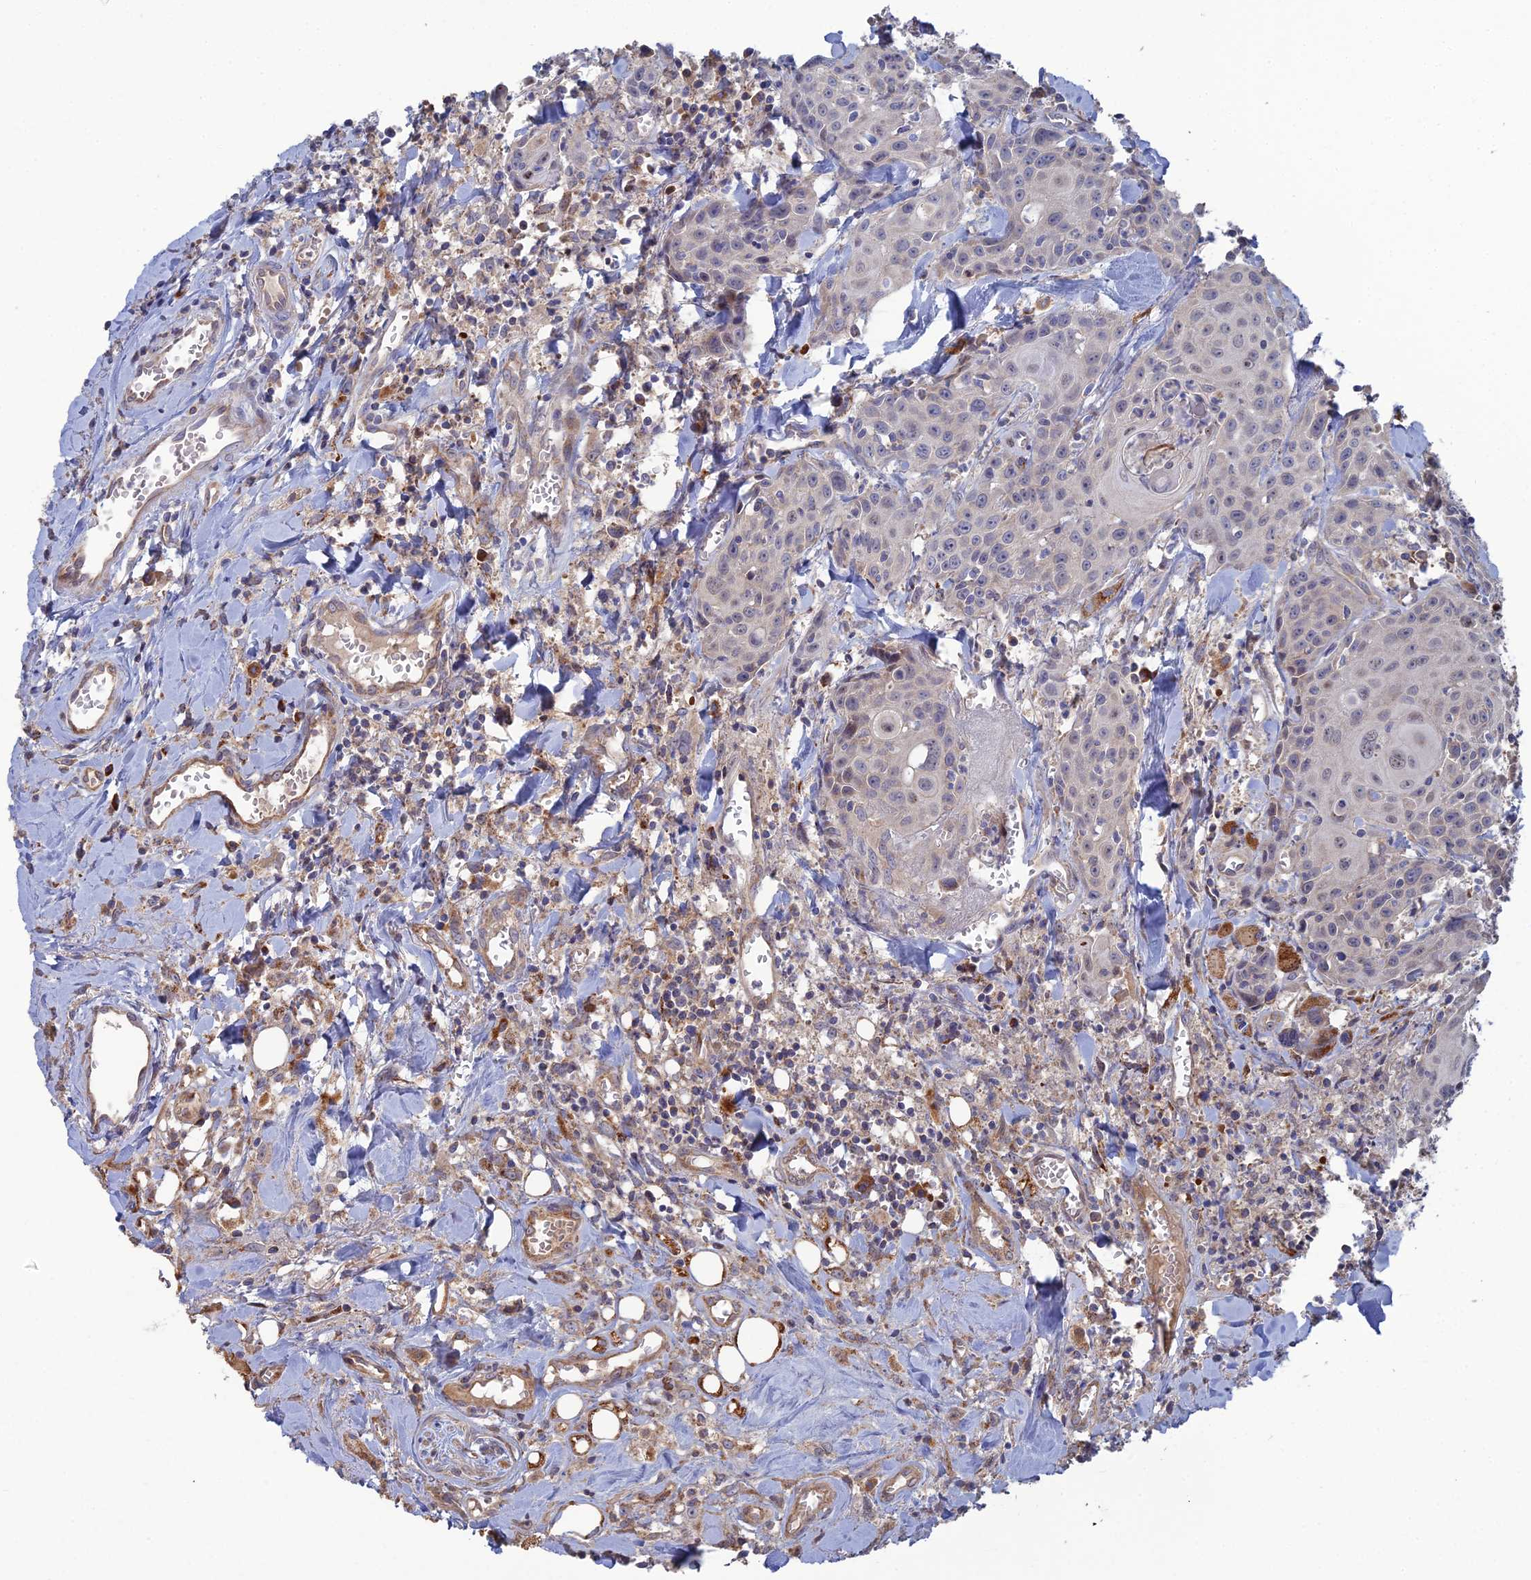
{"staining": {"intensity": "negative", "quantity": "none", "location": "none"}, "tissue": "head and neck cancer", "cell_type": "Tumor cells", "image_type": "cancer", "snomed": [{"axis": "morphology", "description": "Squamous cell carcinoma, NOS"}, {"axis": "topography", "description": "Oral tissue"}, {"axis": "topography", "description": "Head-Neck"}], "caption": "Squamous cell carcinoma (head and neck) stained for a protein using immunohistochemistry (IHC) exhibits no staining tumor cells.", "gene": "ARL16", "patient": {"sex": "female", "age": 82}}